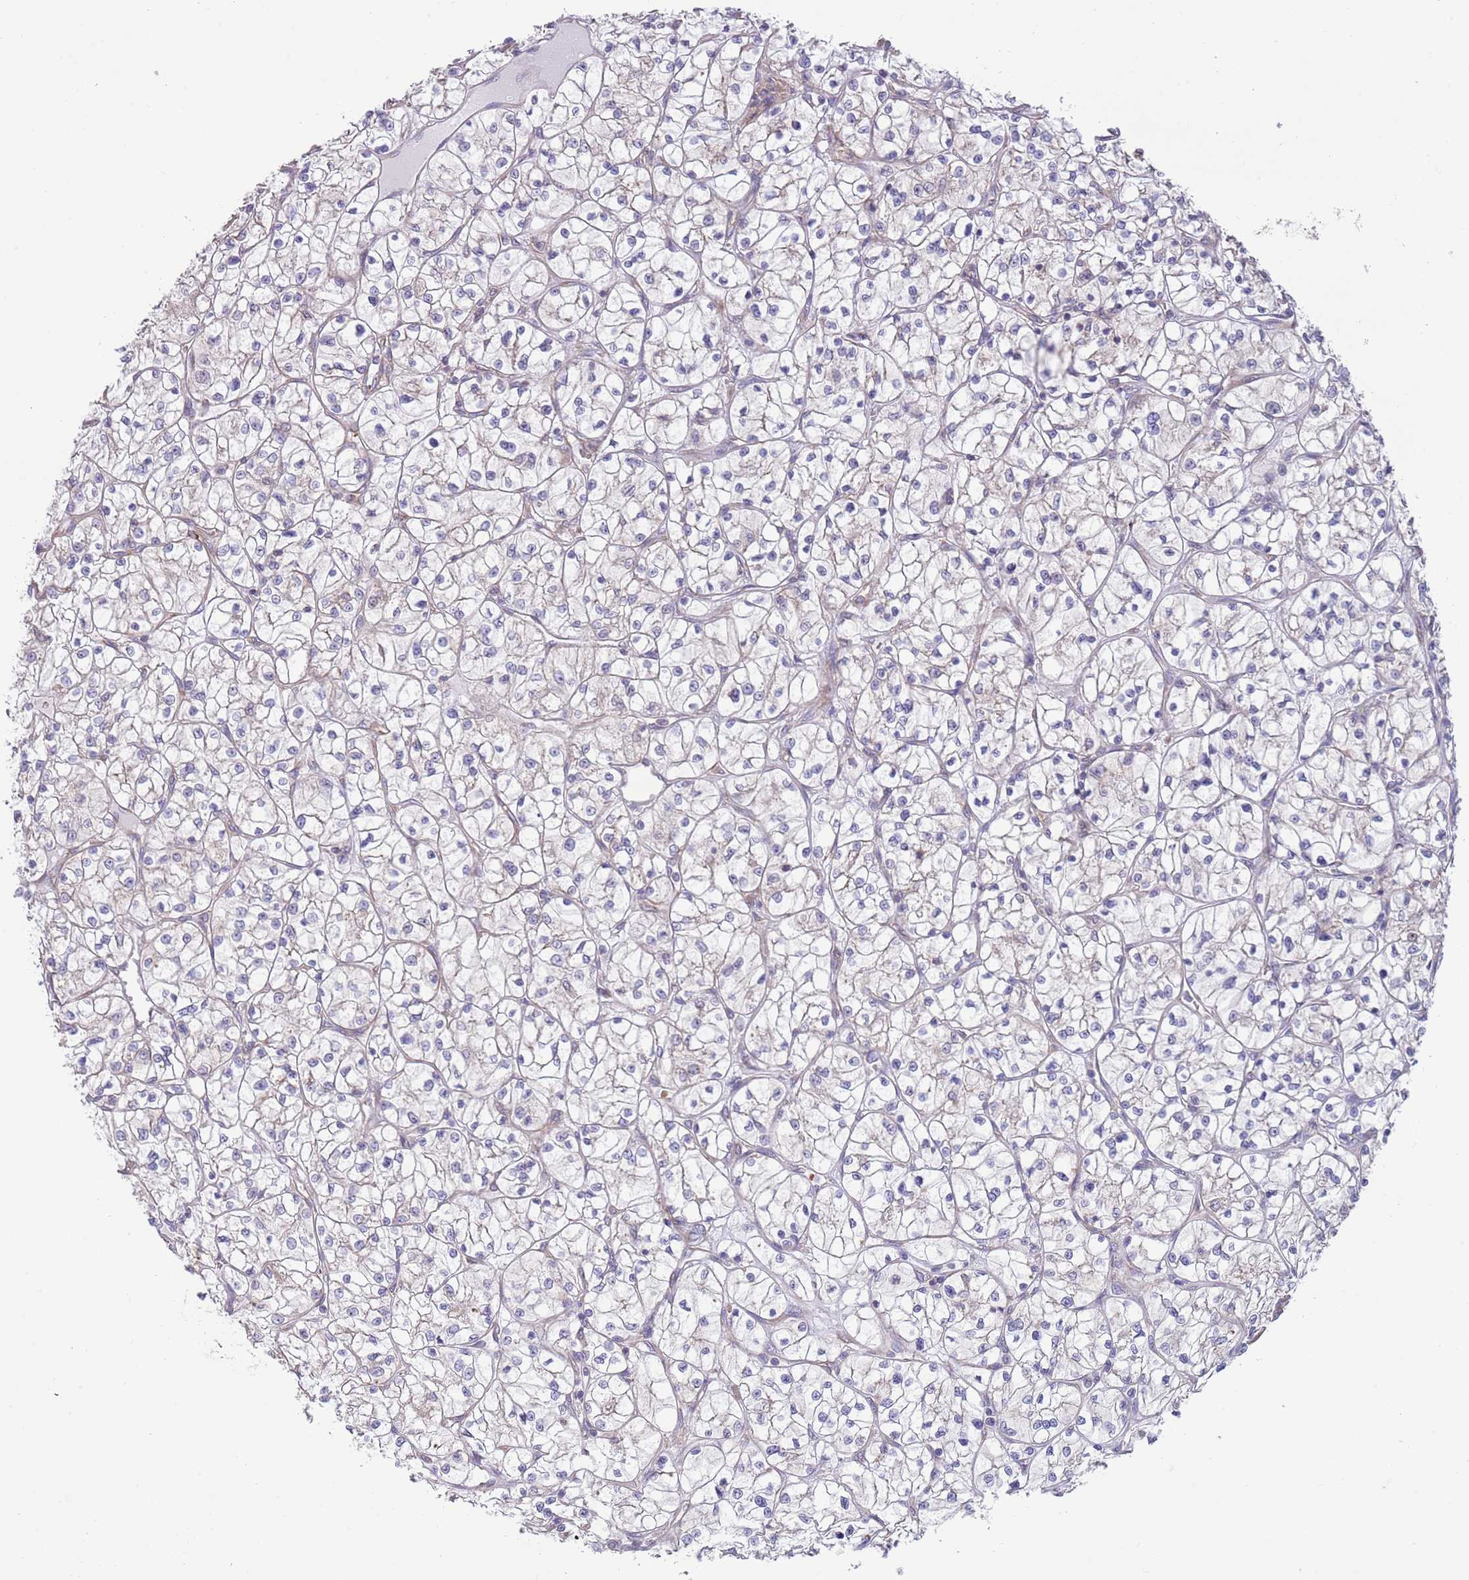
{"staining": {"intensity": "negative", "quantity": "none", "location": "none"}, "tissue": "renal cancer", "cell_type": "Tumor cells", "image_type": "cancer", "snomed": [{"axis": "morphology", "description": "Adenocarcinoma, NOS"}, {"axis": "topography", "description": "Kidney"}], "caption": "Protein analysis of renal adenocarcinoma reveals no significant expression in tumor cells. (IHC, brightfield microscopy, high magnification).", "gene": "DAND5", "patient": {"sex": "female", "age": 64}}